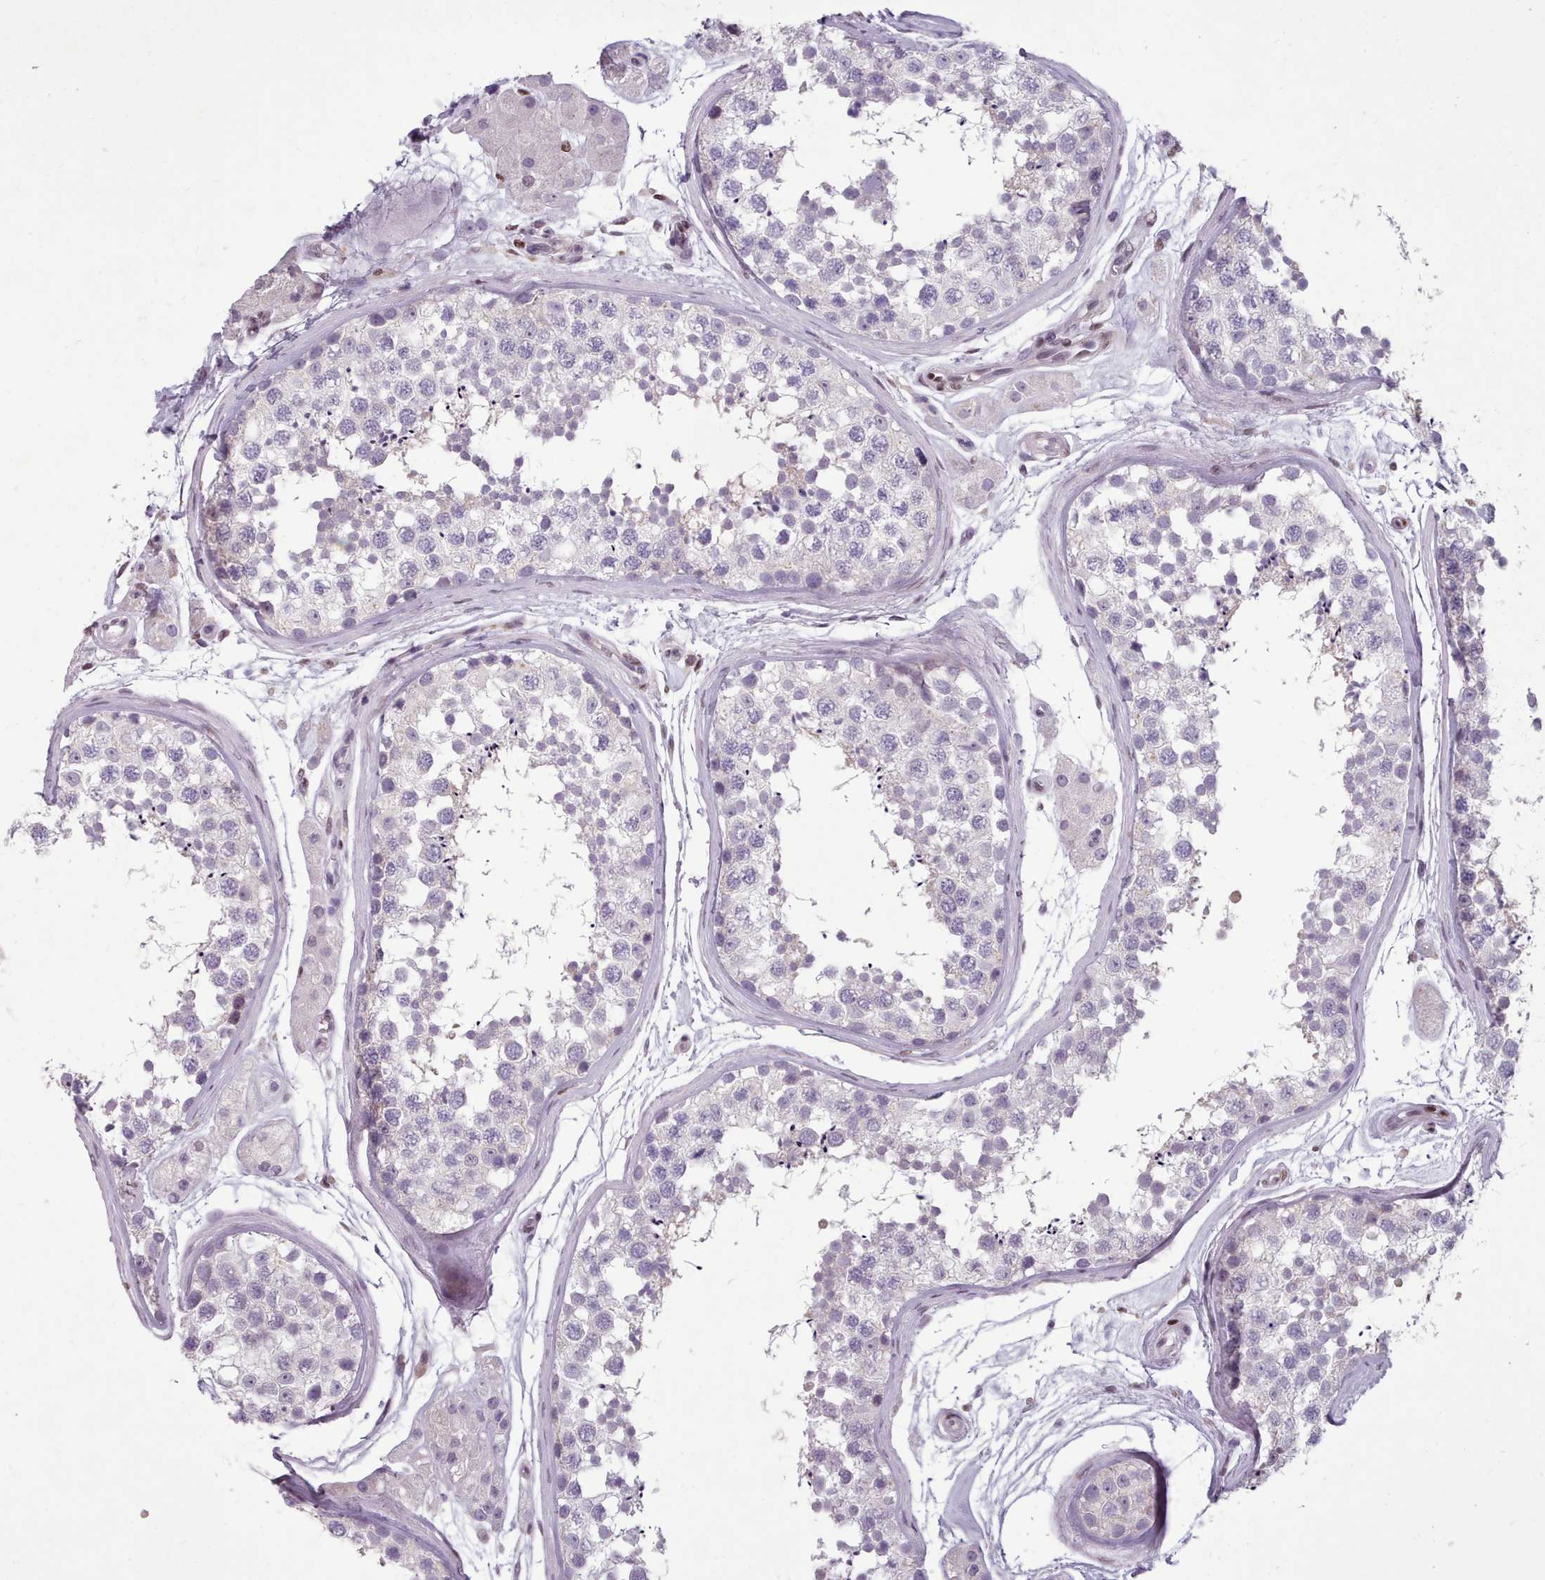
{"staining": {"intensity": "negative", "quantity": "none", "location": "none"}, "tissue": "testis", "cell_type": "Cells in seminiferous ducts", "image_type": "normal", "snomed": [{"axis": "morphology", "description": "Normal tissue, NOS"}, {"axis": "topography", "description": "Testis"}], "caption": "The image shows no staining of cells in seminiferous ducts in benign testis.", "gene": "KCNT2", "patient": {"sex": "male", "age": 56}}